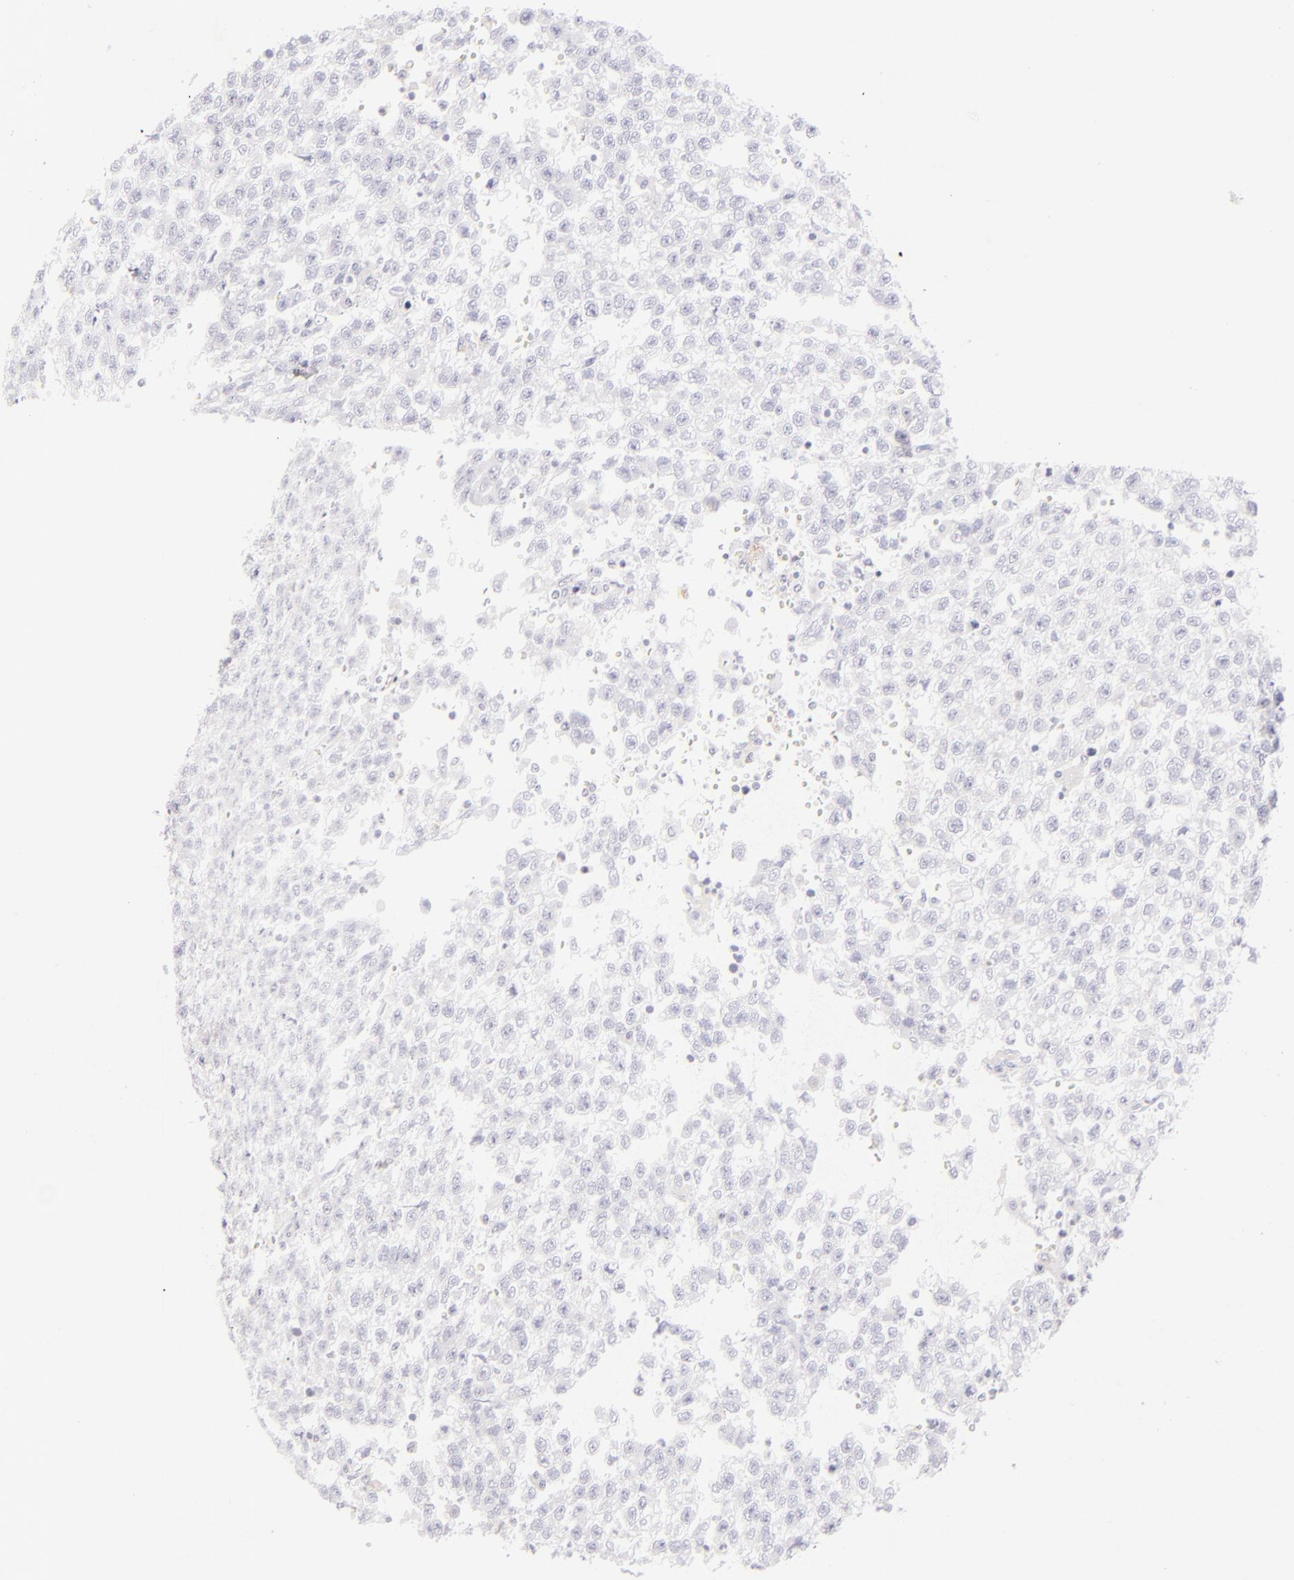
{"staining": {"intensity": "negative", "quantity": "none", "location": "none"}, "tissue": "testis cancer", "cell_type": "Tumor cells", "image_type": "cancer", "snomed": [{"axis": "morphology", "description": "Seminoma, NOS"}, {"axis": "topography", "description": "Testis"}], "caption": "An immunohistochemistry (IHC) photomicrograph of testis seminoma is shown. There is no staining in tumor cells of testis seminoma.", "gene": "IL2RA", "patient": {"sex": "male", "age": 35}}